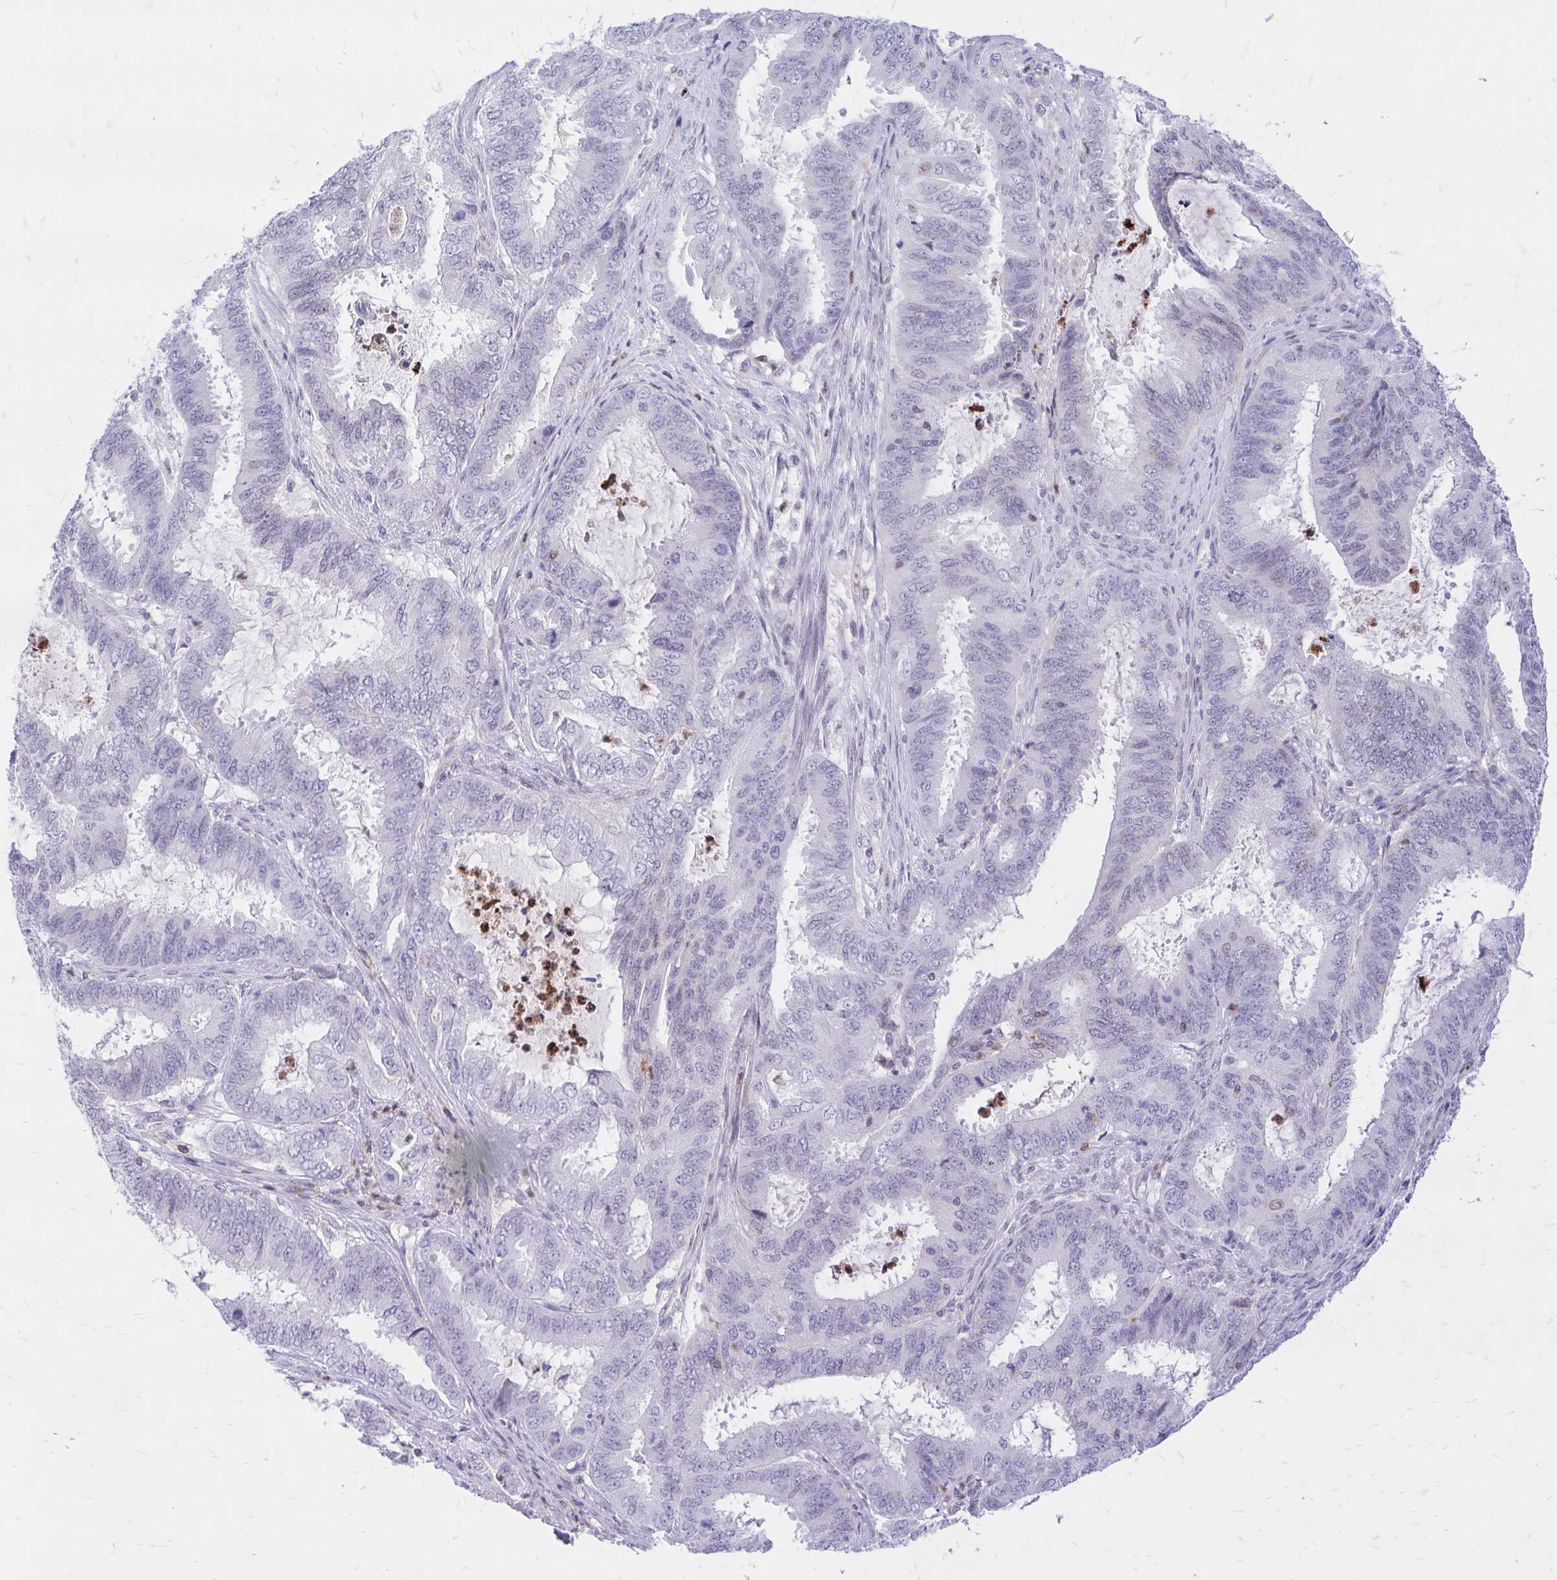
{"staining": {"intensity": "negative", "quantity": "none", "location": "none"}, "tissue": "endometrial cancer", "cell_type": "Tumor cells", "image_type": "cancer", "snomed": [{"axis": "morphology", "description": "Adenocarcinoma, NOS"}, {"axis": "topography", "description": "Endometrium"}], "caption": "Immunohistochemical staining of endometrial adenocarcinoma exhibits no significant positivity in tumor cells. The staining is performed using DAB (3,3'-diaminobenzidine) brown chromogen with nuclei counter-stained in using hematoxylin.", "gene": "CXCL8", "patient": {"sex": "female", "age": 51}}